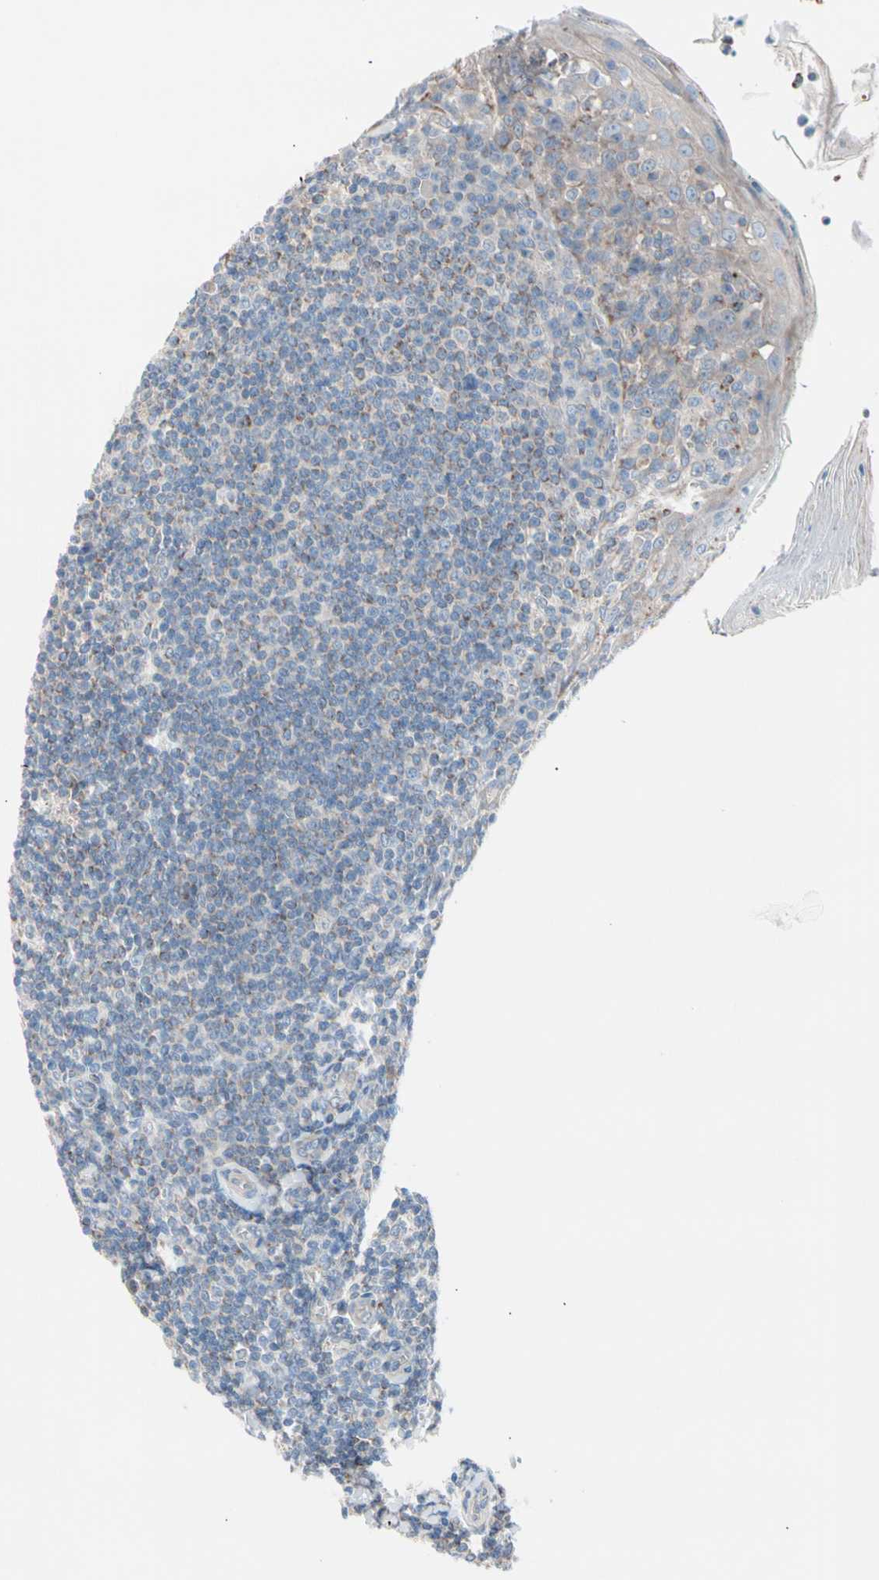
{"staining": {"intensity": "moderate", "quantity": "<25%", "location": "cytoplasmic/membranous"}, "tissue": "tonsil", "cell_type": "Germinal center cells", "image_type": "normal", "snomed": [{"axis": "morphology", "description": "Normal tissue, NOS"}, {"axis": "topography", "description": "Tonsil"}], "caption": "Human tonsil stained with a brown dye exhibits moderate cytoplasmic/membranous positive positivity in about <25% of germinal center cells.", "gene": "HK1", "patient": {"sex": "male", "age": 31}}